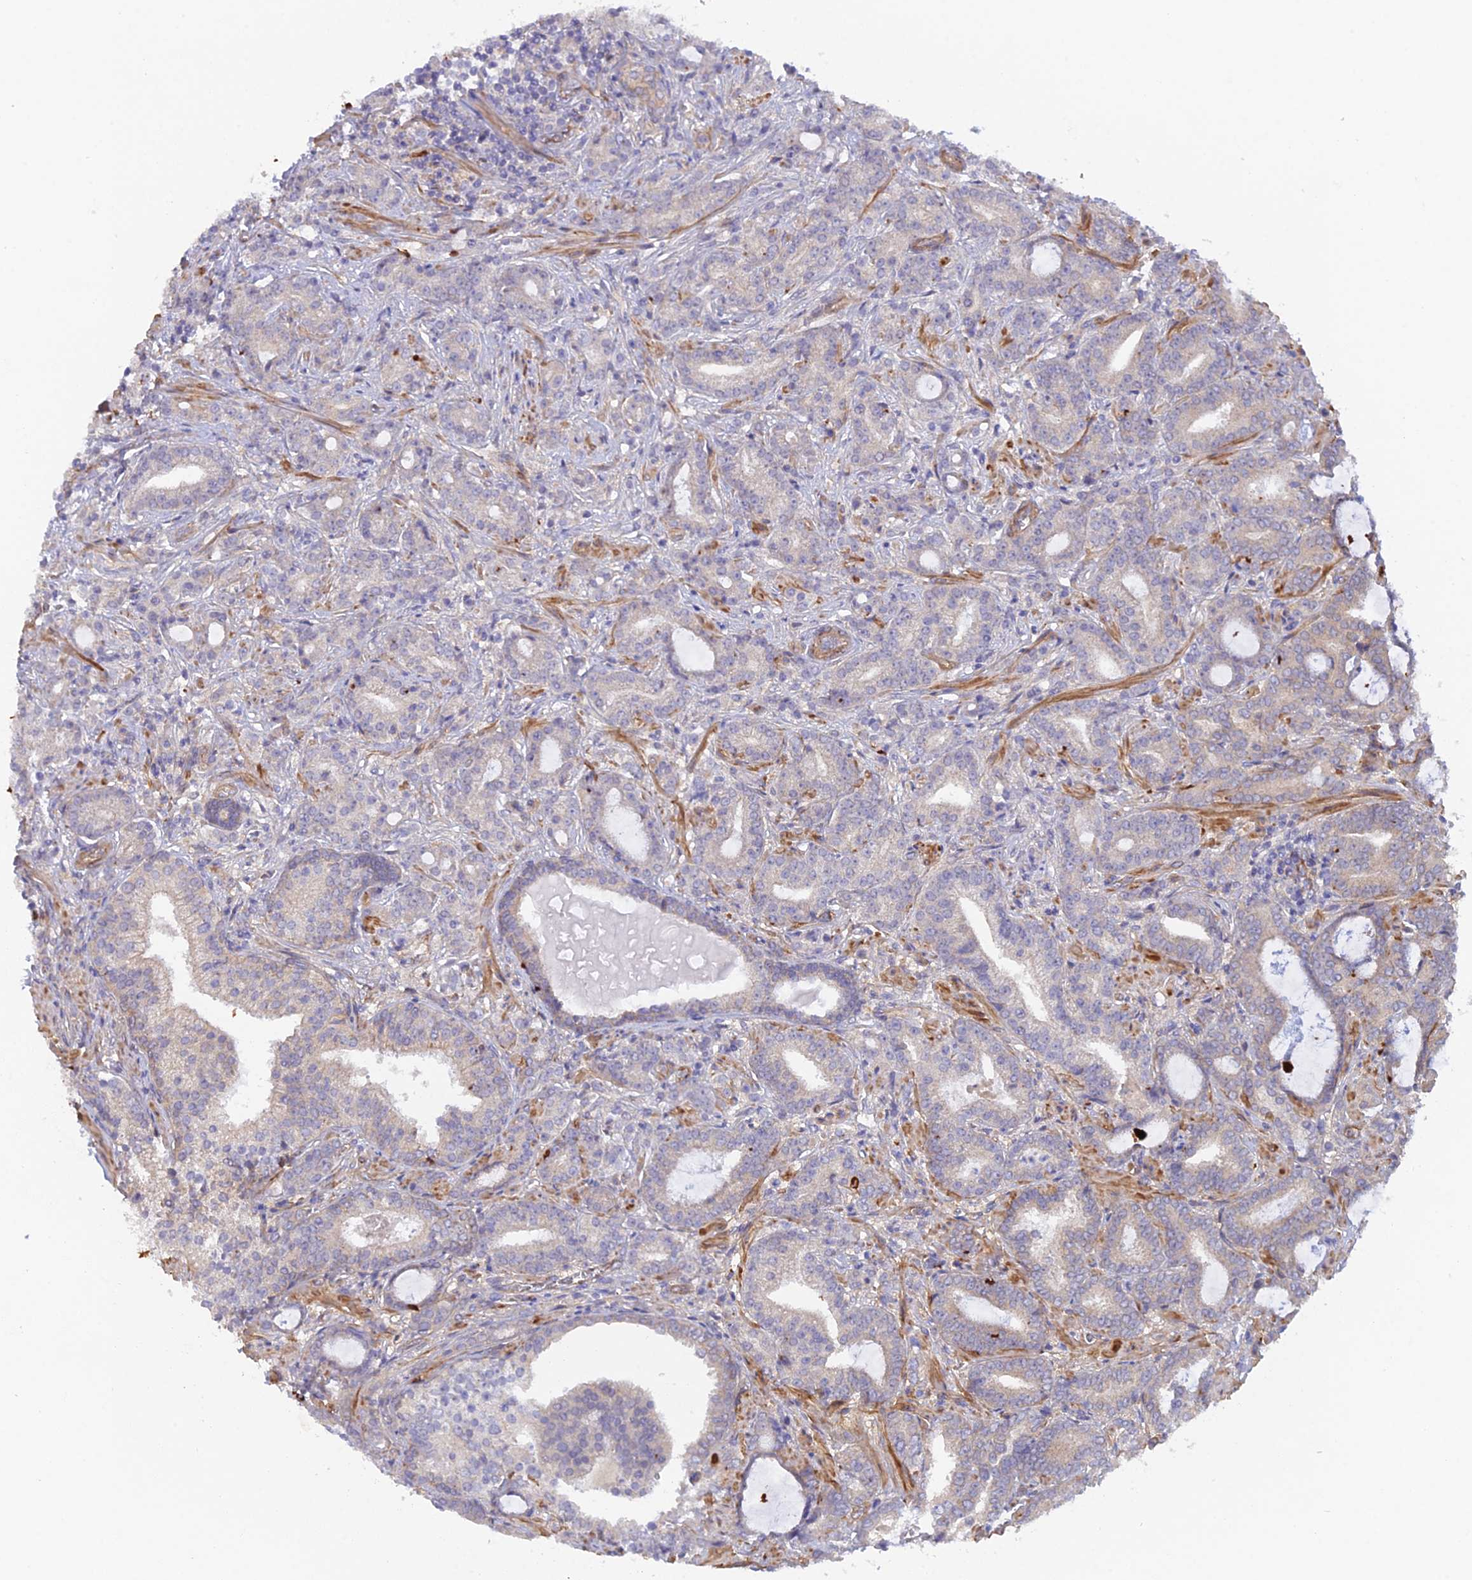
{"staining": {"intensity": "negative", "quantity": "none", "location": "none"}, "tissue": "prostate cancer", "cell_type": "Tumor cells", "image_type": "cancer", "snomed": [{"axis": "morphology", "description": "Adenocarcinoma, High grade"}, {"axis": "topography", "description": "Prostate and seminal vesicle, NOS"}], "caption": "Immunohistochemistry image of prostate high-grade adenocarcinoma stained for a protein (brown), which demonstrates no positivity in tumor cells.", "gene": "FZR1", "patient": {"sex": "male", "age": 67}}